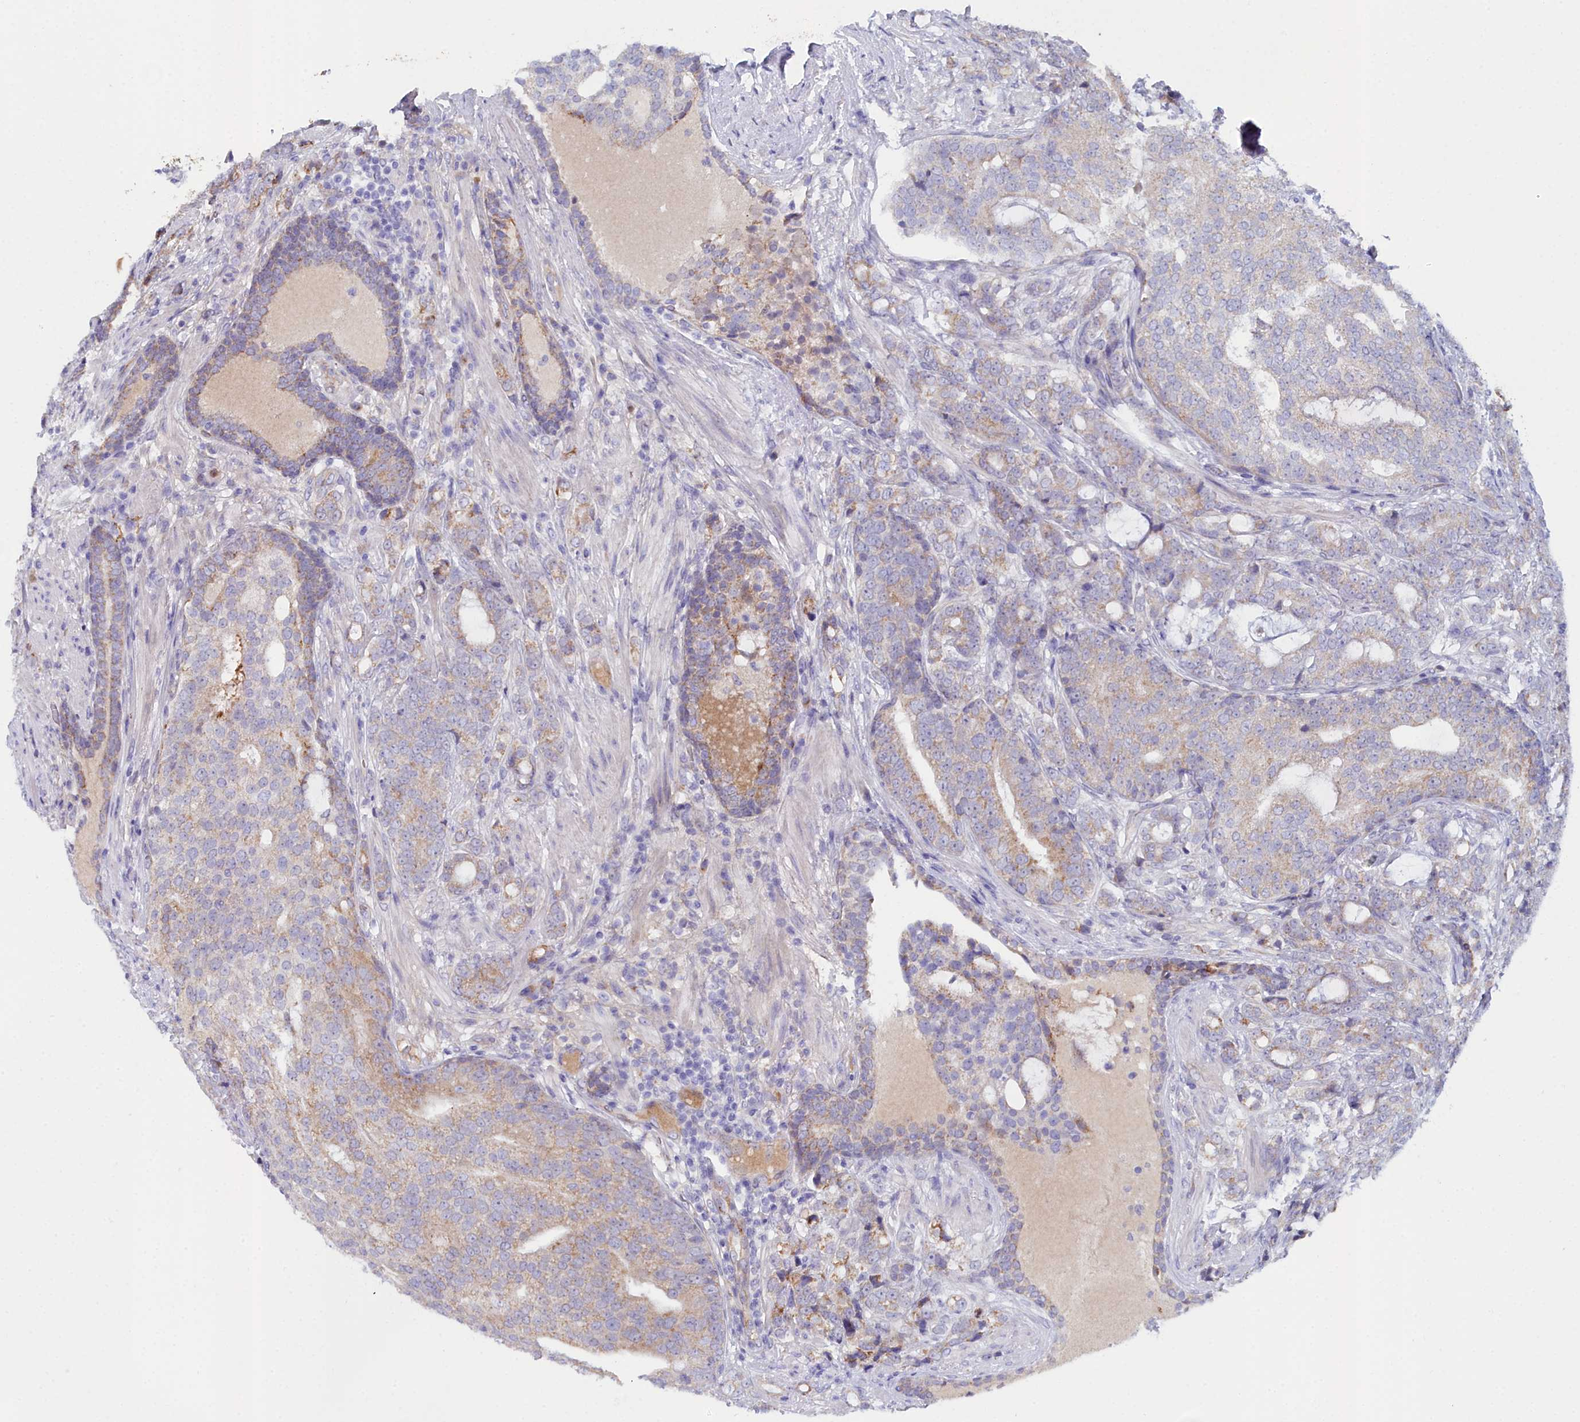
{"staining": {"intensity": "moderate", "quantity": "<25%", "location": "cytoplasmic/membranous"}, "tissue": "prostate cancer", "cell_type": "Tumor cells", "image_type": "cancer", "snomed": [{"axis": "morphology", "description": "Adenocarcinoma, High grade"}, {"axis": "topography", "description": "Prostate"}], "caption": "Brown immunohistochemical staining in human prostate adenocarcinoma (high-grade) reveals moderate cytoplasmic/membranous positivity in approximately <25% of tumor cells. (DAB IHC with brightfield microscopy, high magnification).", "gene": "SLC49A3", "patient": {"sex": "male", "age": 67}}